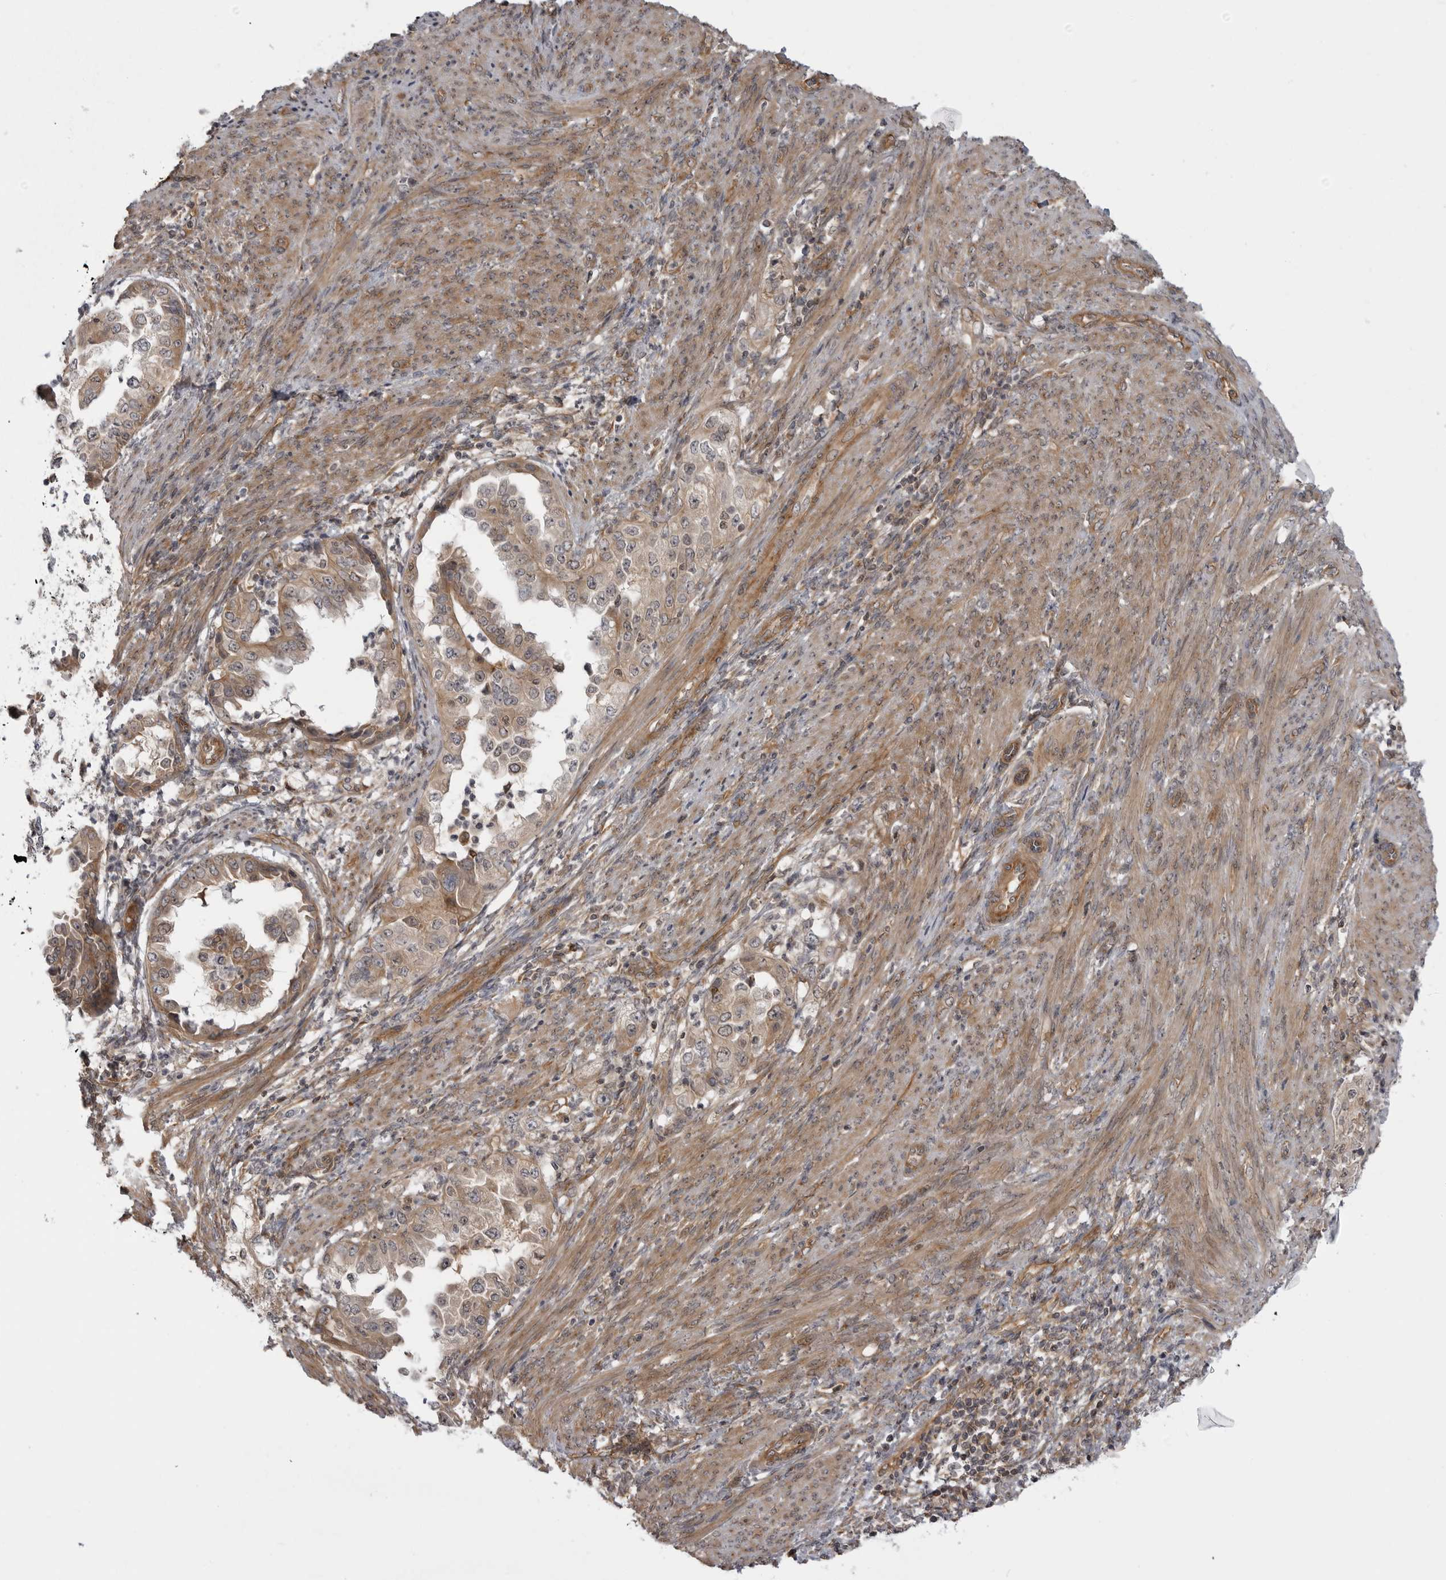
{"staining": {"intensity": "weak", "quantity": ">75%", "location": "cytoplasmic/membranous"}, "tissue": "endometrial cancer", "cell_type": "Tumor cells", "image_type": "cancer", "snomed": [{"axis": "morphology", "description": "Adenocarcinoma, NOS"}, {"axis": "topography", "description": "Endometrium"}], "caption": "Endometrial cancer tissue displays weak cytoplasmic/membranous expression in about >75% of tumor cells, visualized by immunohistochemistry.", "gene": "LRRC45", "patient": {"sex": "female", "age": 85}}